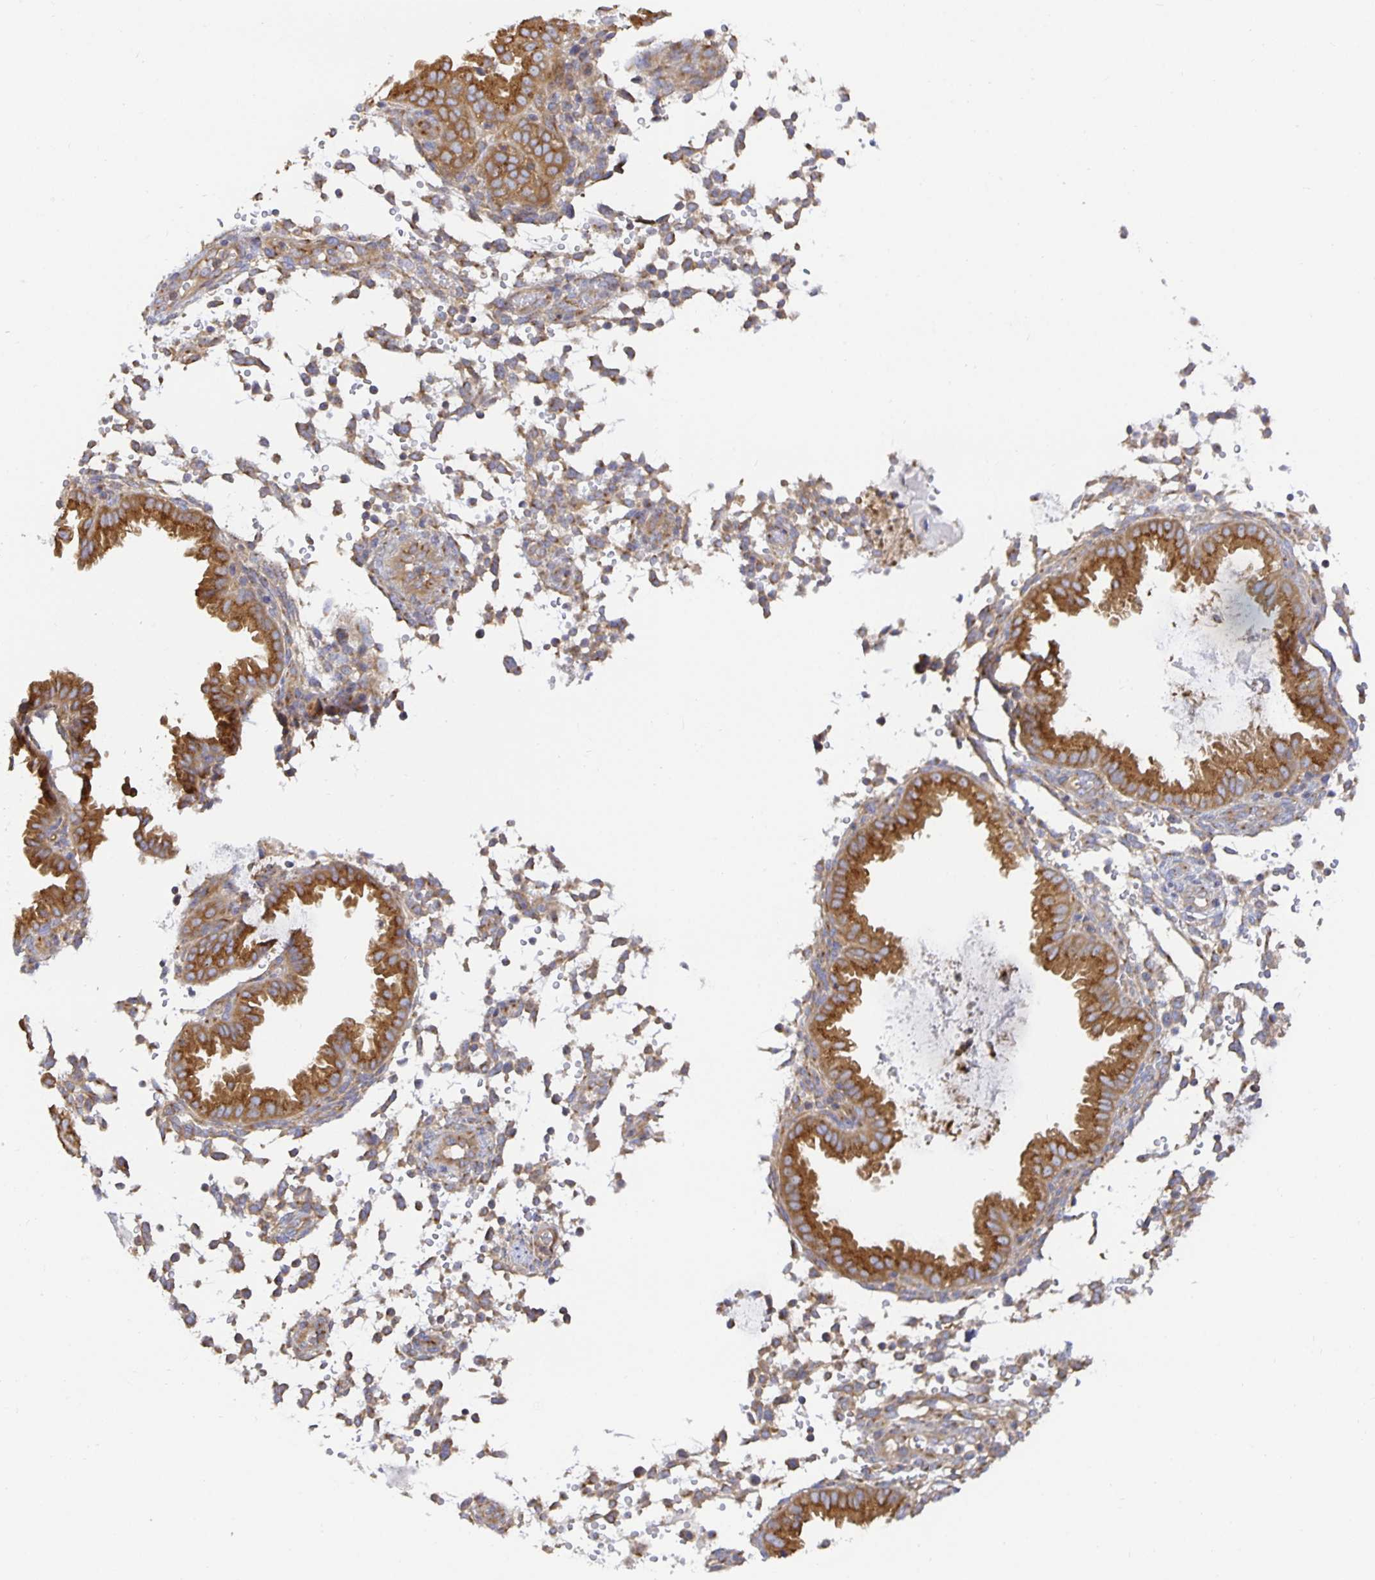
{"staining": {"intensity": "weak", "quantity": "25%-75%", "location": "cytoplasmic/membranous"}, "tissue": "endometrium", "cell_type": "Cells in endometrial stroma", "image_type": "normal", "snomed": [{"axis": "morphology", "description": "Normal tissue, NOS"}, {"axis": "topography", "description": "Endometrium"}], "caption": "An image showing weak cytoplasmic/membranous positivity in approximately 25%-75% of cells in endometrial stroma in benign endometrium, as visualized by brown immunohistochemical staining.", "gene": "USO1", "patient": {"sex": "female", "age": 33}}